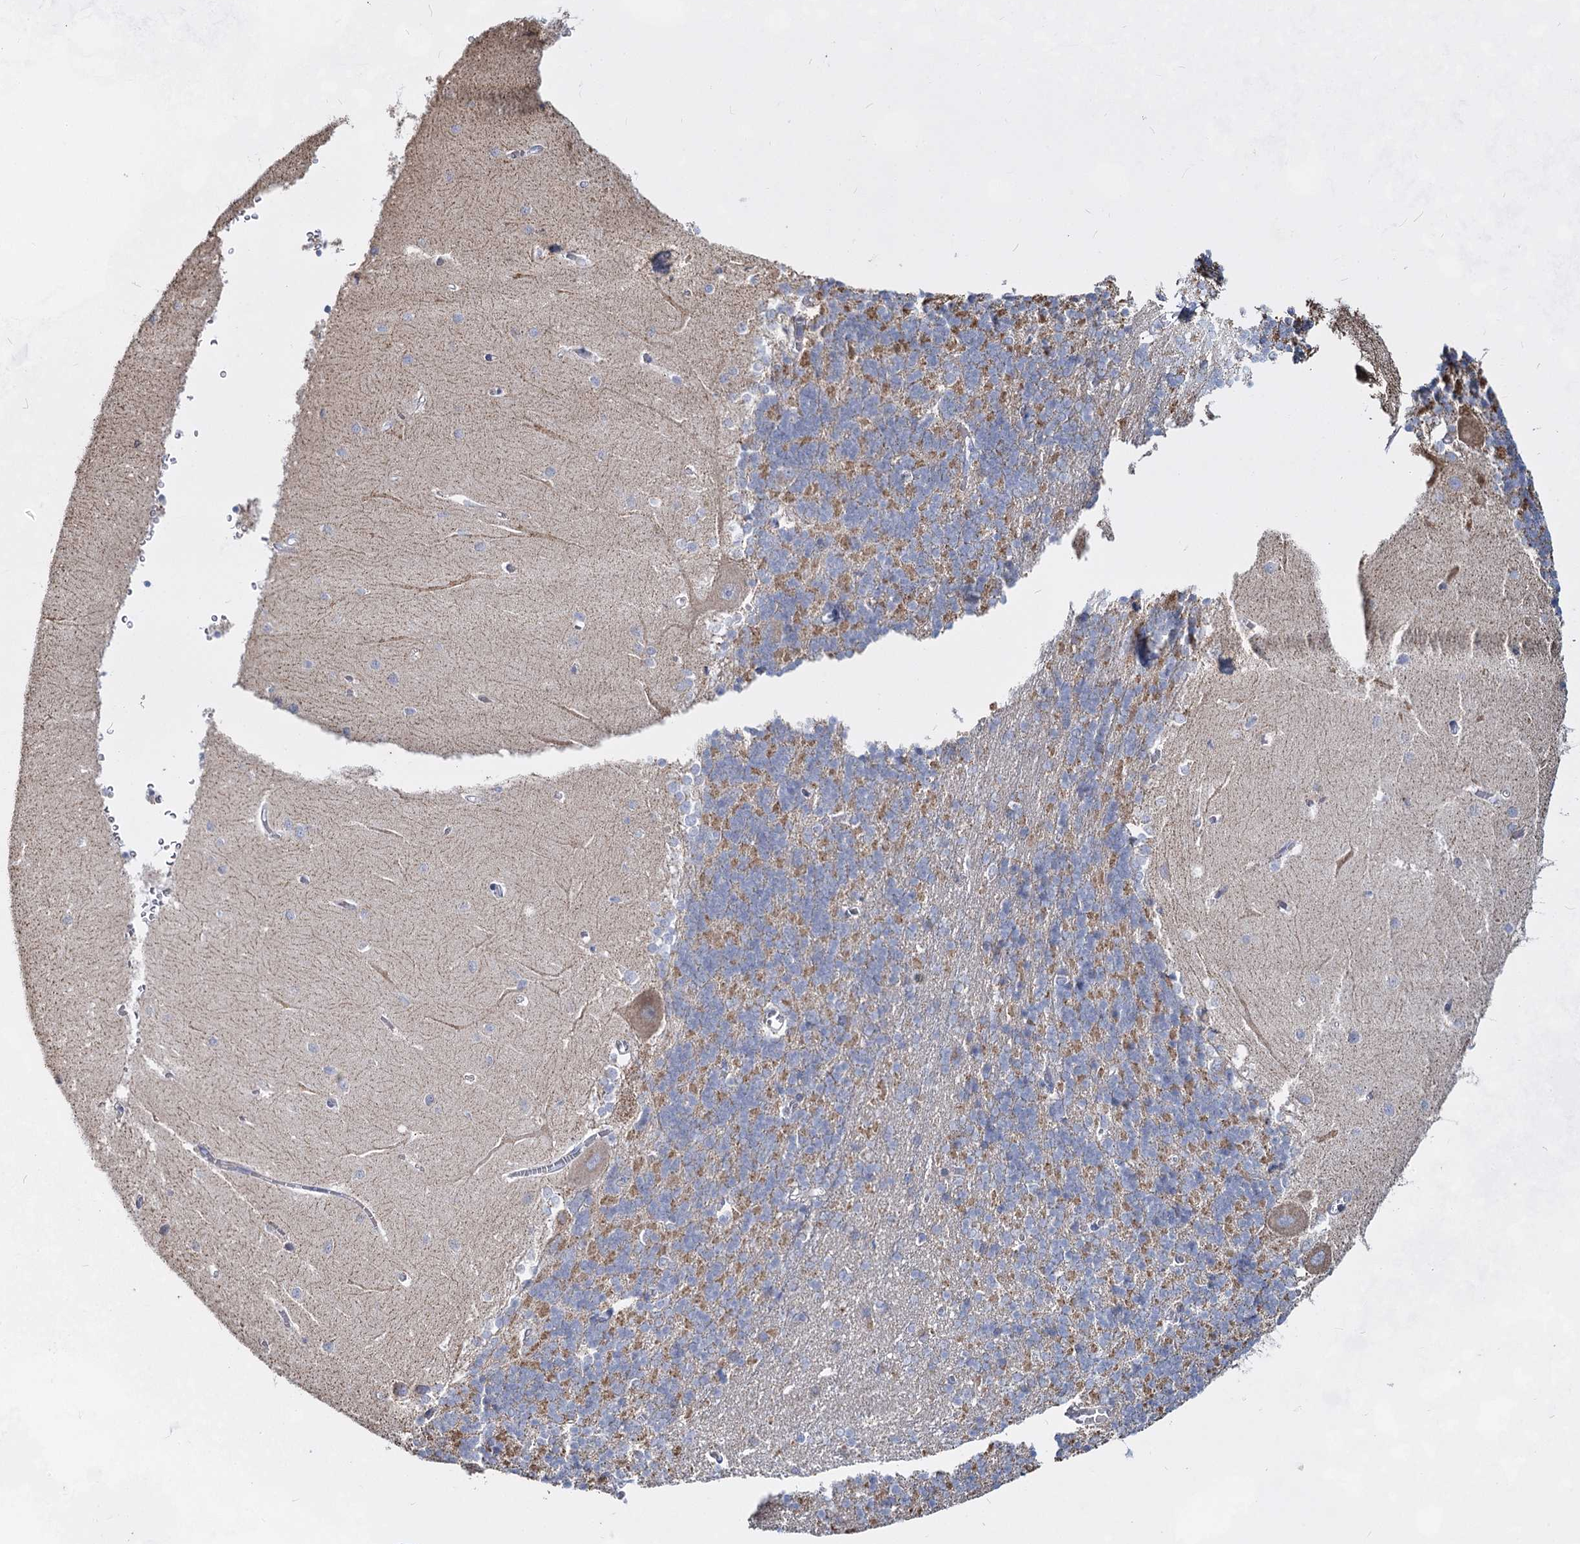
{"staining": {"intensity": "moderate", "quantity": "25%-75%", "location": "cytoplasmic/membranous"}, "tissue": "cerebellum", "cell_type": "Cells in granular layer", "image_type": "normal", "snomed": [{"axis": "morphology", "description": "Normal tissue, NOS"}, {"axis": "topography", "description": "Cerebellum"}], "caption": "Cerebellum stained with a protein marker shows moderate staining in cells in granular layer.", "gene": "CCDC73", "patient": {"sex": "male", "age": 37}}